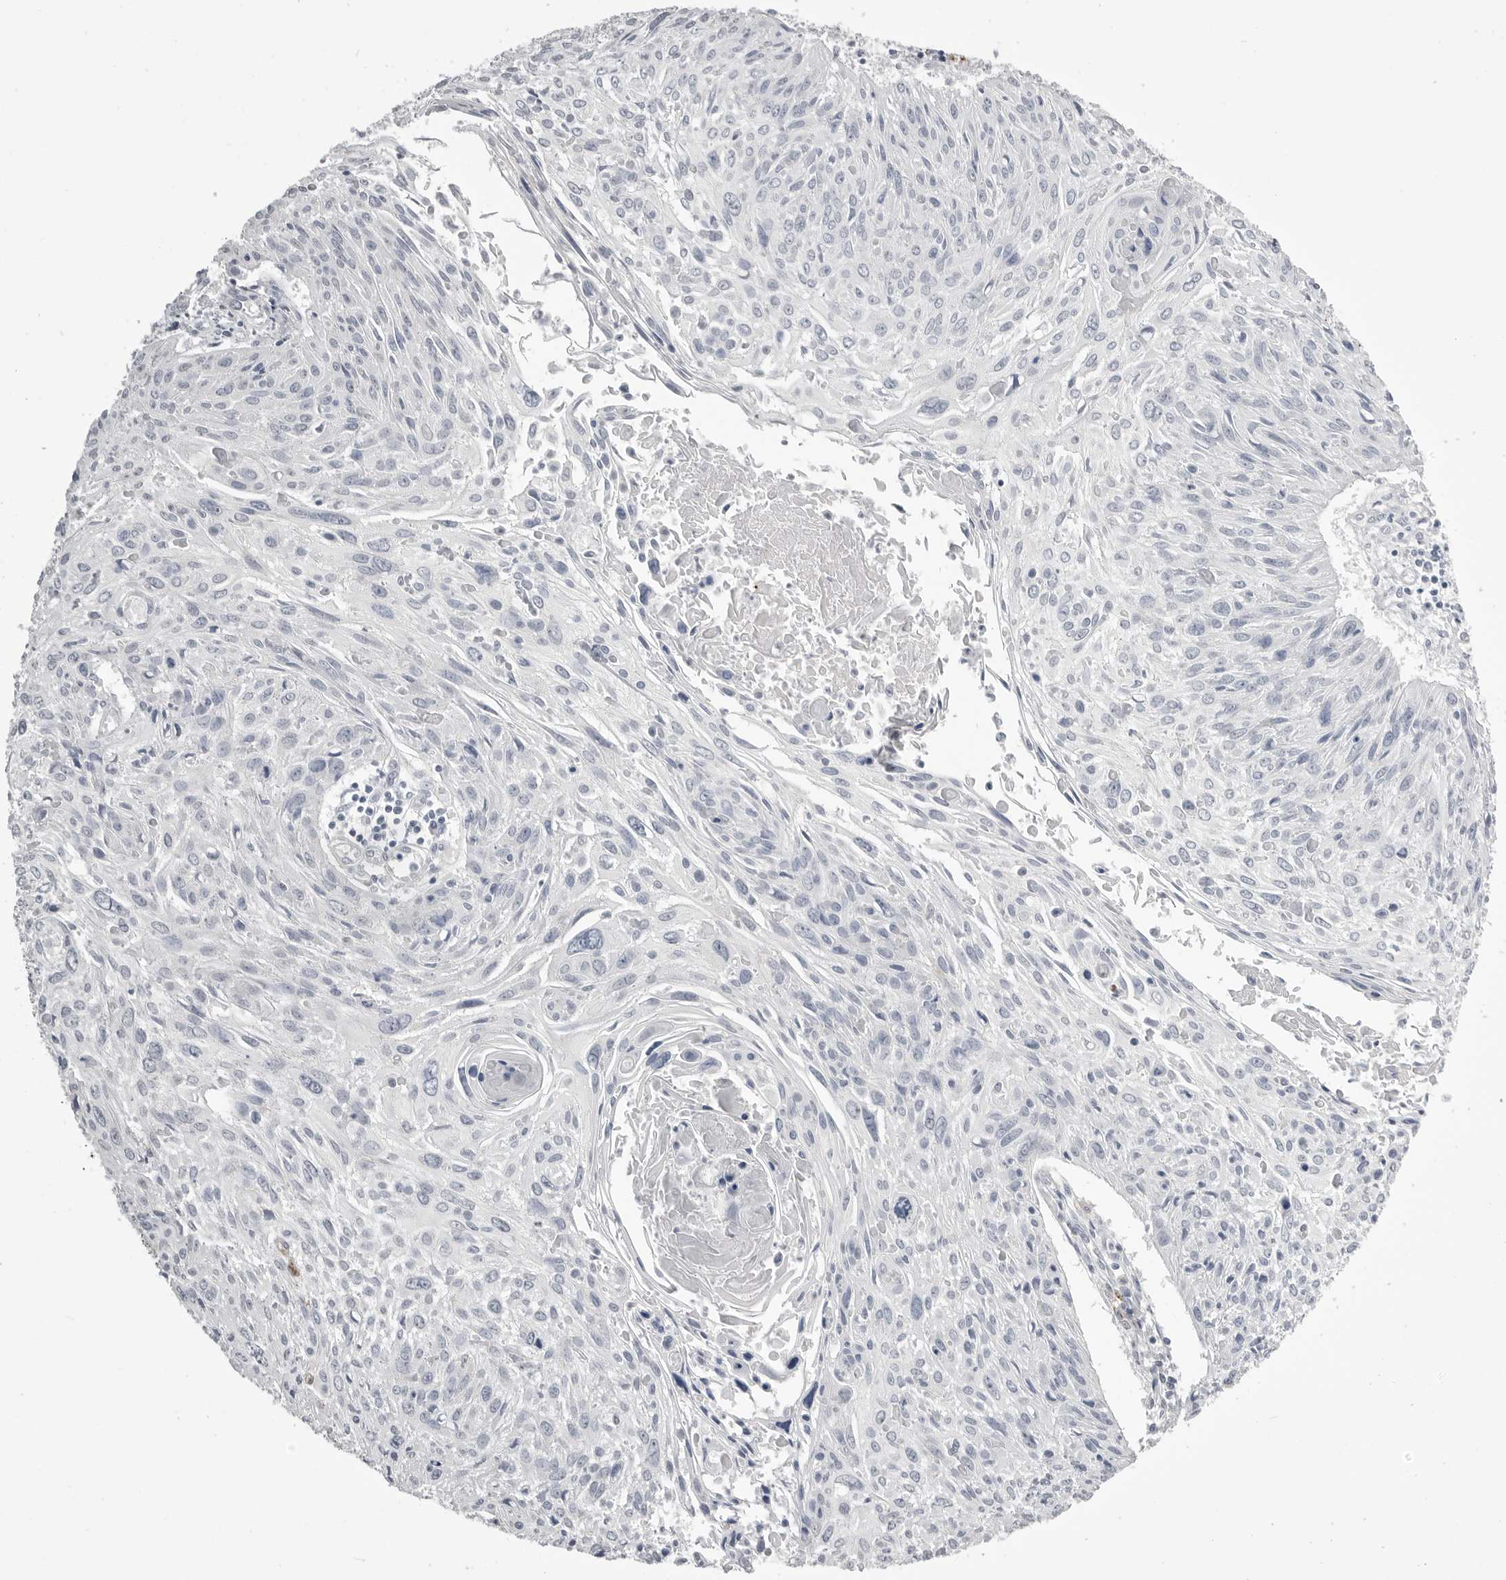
{"staining": {"intensity": "negative", "quantity": "none", "location": "none"}, "tissue": "cervical cancer", "cell_type": "Tumor cells", "image_type": "cancer", "snomed": [{"axis": "morphology", "description": "Squamous cell carcinoma, NOS"}, {"axis": "topography", "description": "Cervix"}], "caption": "DAB (3,3'-diaminobenzidine) immunohistochemical staining of cervical cancer (squamous cell carcinoma) shows no significant expression in tumor cells. (Immunohistochemistry (ihc), brightfield microscopy, high magnification).", "gene": "AOC3", "patient": {"sex": "female", "age": 51}}